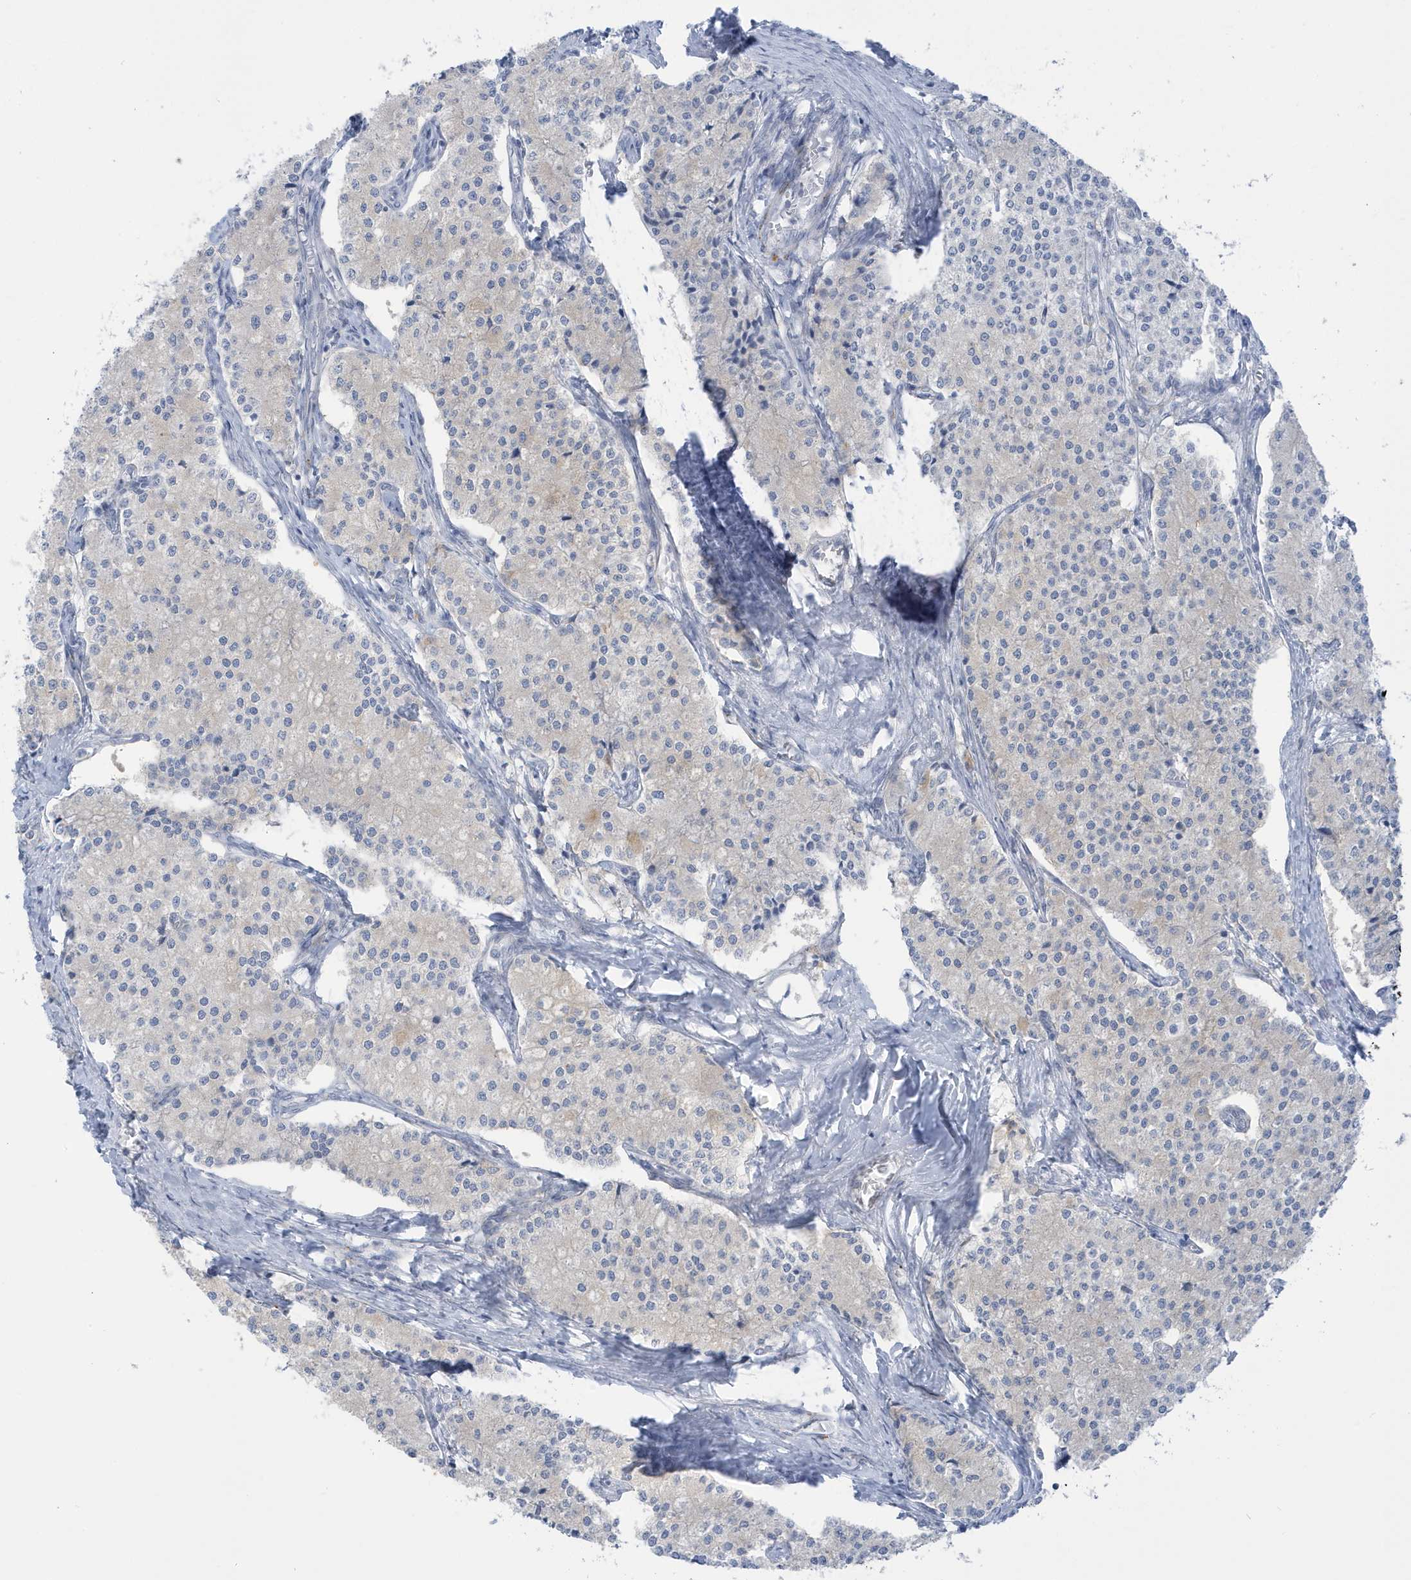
{"staining": {"intensity": "weak", "quantity": "<25%", "location": "cytoplasmic/membranous"}, "tissue": "carcinoid", "cell_type": "Tumor cells", "image_type": "cancer", "snomed": [{"axis": "morphology", "description": "Carcinoid, malignant, NOS"}, {"axis": "topography", "description": "Colon"}], "caption": "The micrograph exhibits no staining of tumor cells in carcinoid.", "gene": "PERM1", "patient": {"sex": "female", "age": 52}}